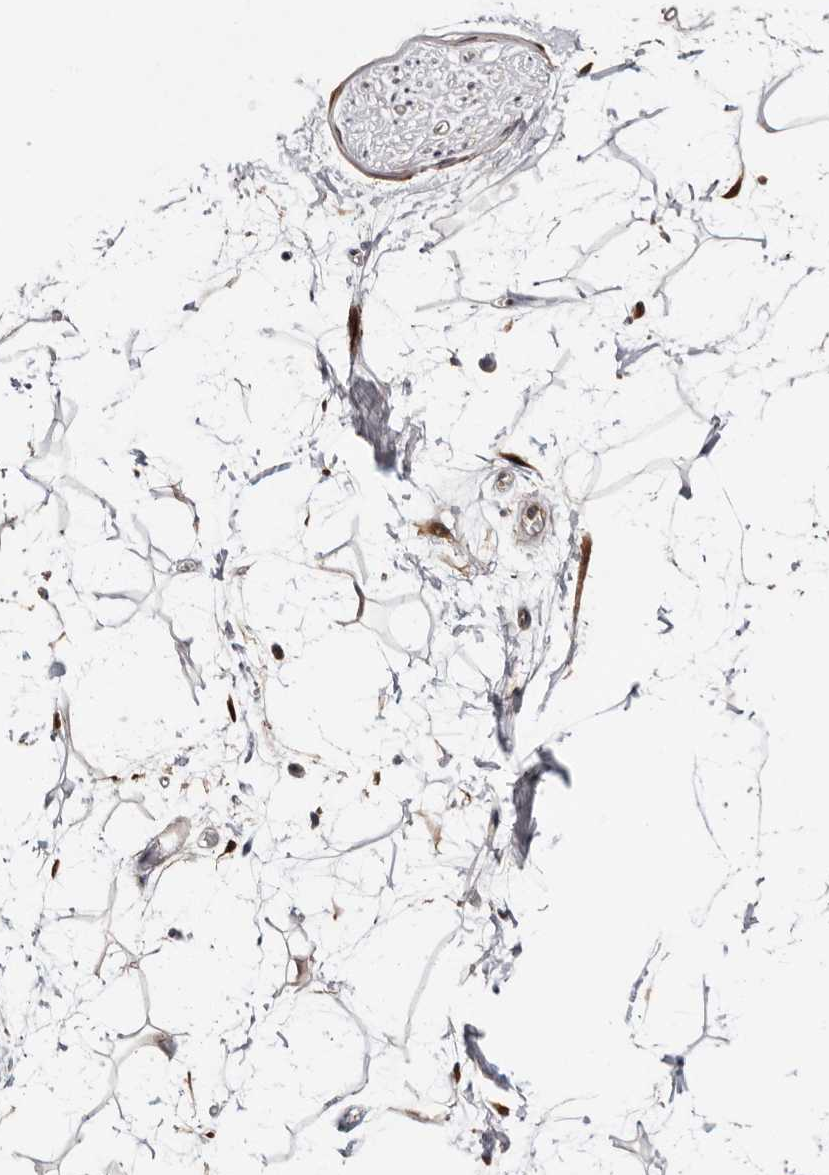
{"staining": {"intensity": "weak", "quantity": "25%-75%", "location": "cytoplasmic/membranous"}, "tissue": "adipose tissue", "cell_type": "Adipocytes", "image_type": "normal", "snomed": [{"axis": "morphology", "description": "Normal tissue, NOS"}, {"axis": "topography", "description": "Soft tissue"}], "caption": "Human adipose tissue stained for a protein (brown) reveals weak cytoplasmic/membranous positive staining in about 25%-75% of adipocytes.", "gene": "TP53I3", "patient": {"sex": "male", "age": 72}}